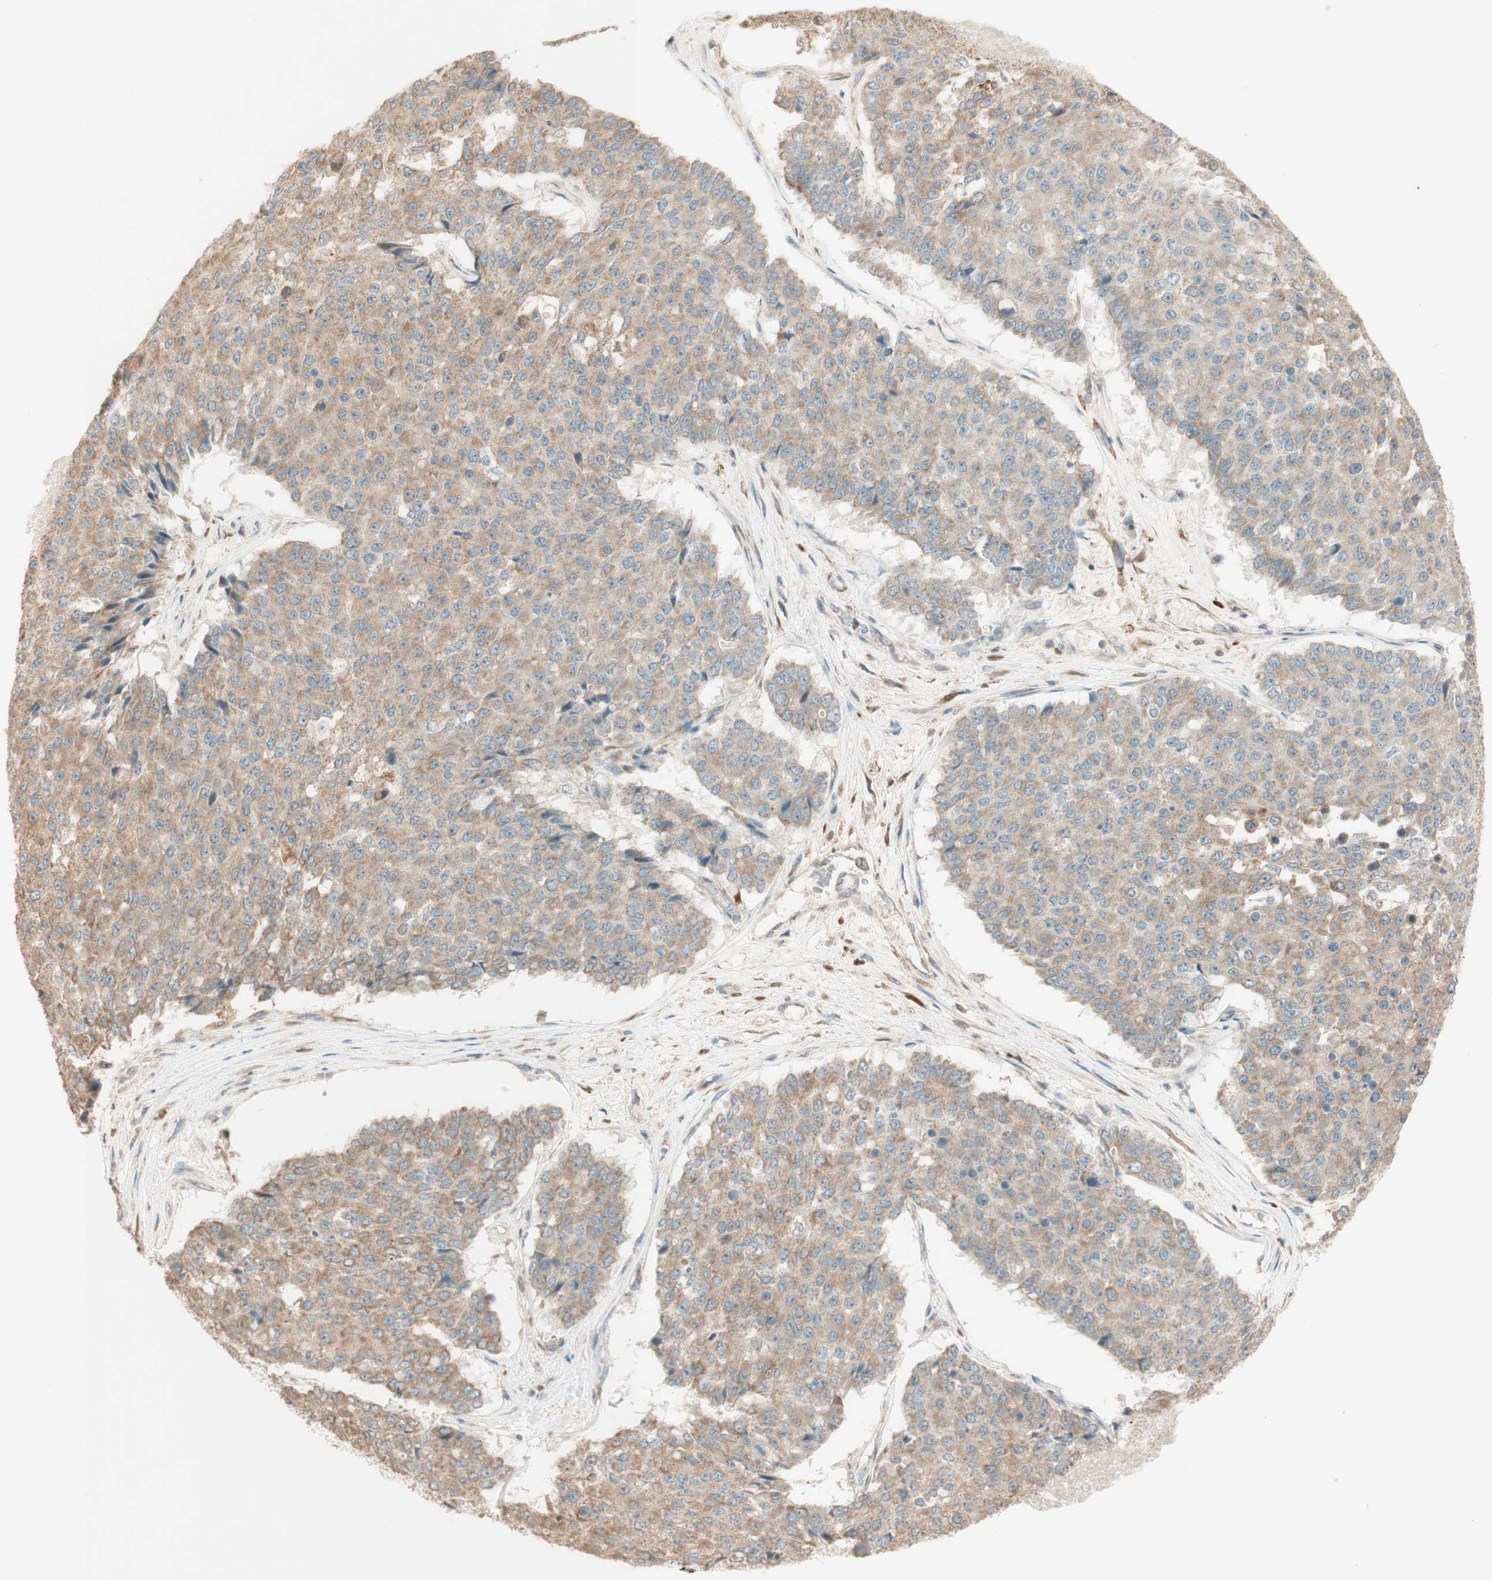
{"staining": {"intensity": "weak", "quantity": ">75%", "location": "cytoplasmic/membranous"}, "tissue": "pancreatic cancer", "cell_type": "Tumor cells", "image_type": "cancer", "snomed": [{"axis": "morphology", "description": "Adenocarcinoma, NOS"}, {"axis": "topography", "description": "Pancreas"}], "caption": "DAB immunohistochemical staining of pancreatic cancer reveals weak cytoplasmic/membranous protein positivity in approximately >75% of tumor cells.", "gene": "CLCN2", "patient": {"sex": "male", "age": 50}}